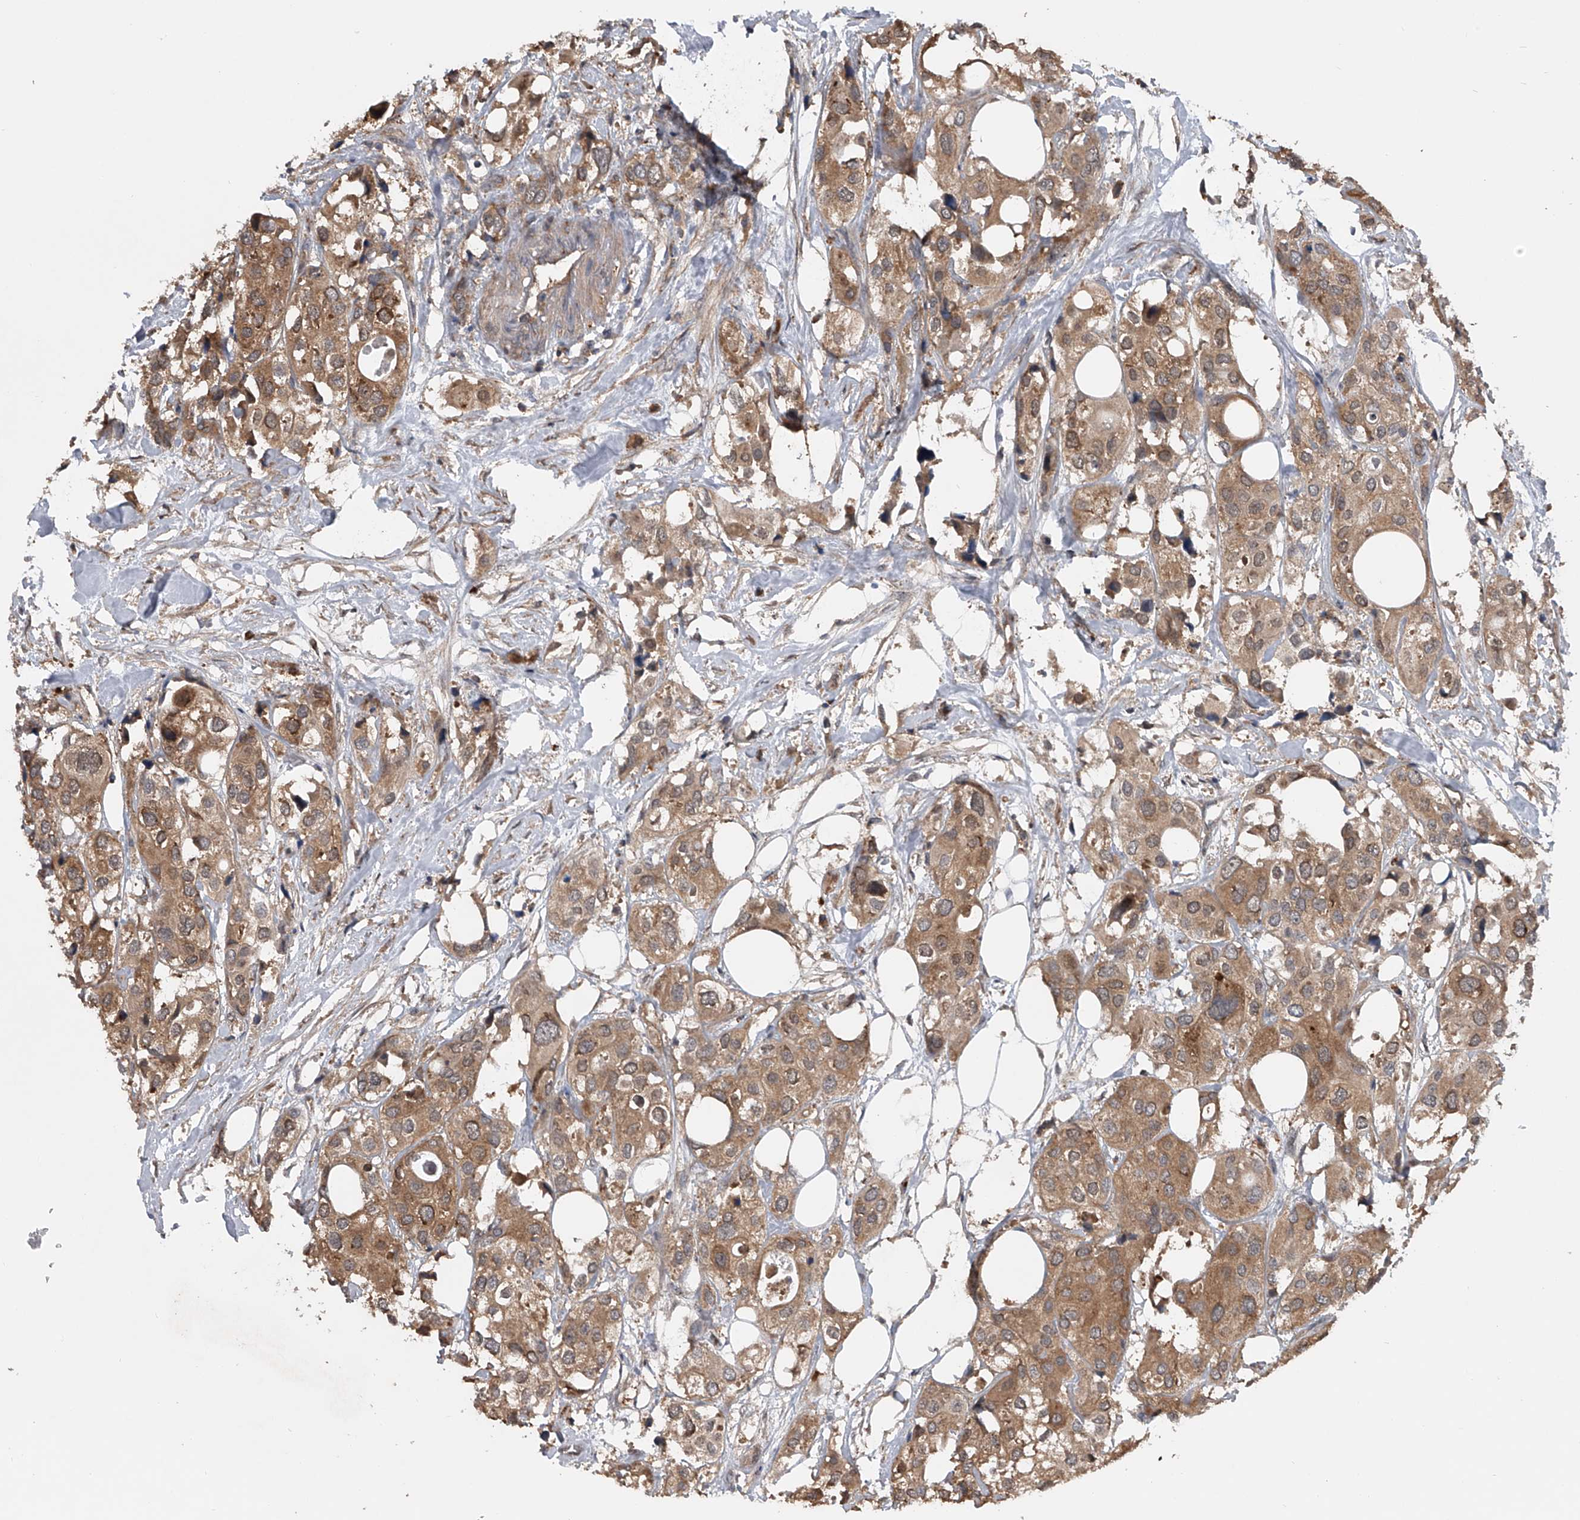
{"staining": {"intensity": "moderate", "quantity": ">75%", "location": "cytoplasmic/membranous"}, "tissue": "urothelial cancer", "cell_type": "Tumor cells", "image_type": "cancer", "snomed": [{"axis": "morphology", "description": "Urothelial carcinoma, High grade"}, {"axis": "topography", "description": "Urinary bladder"}], "caption": "IHC micrograph of neoplastic tissue: human high-grade urothelial carcinoma stained using IHC shows medium levels of moderate protein expression localized specifically in the cytoplasmic/membranous of tumor cells, appearing as a cytoplasmic/membranous brown color.", "gene": "GEMIN8", "patient": {"sex": "male", "age": 64}}